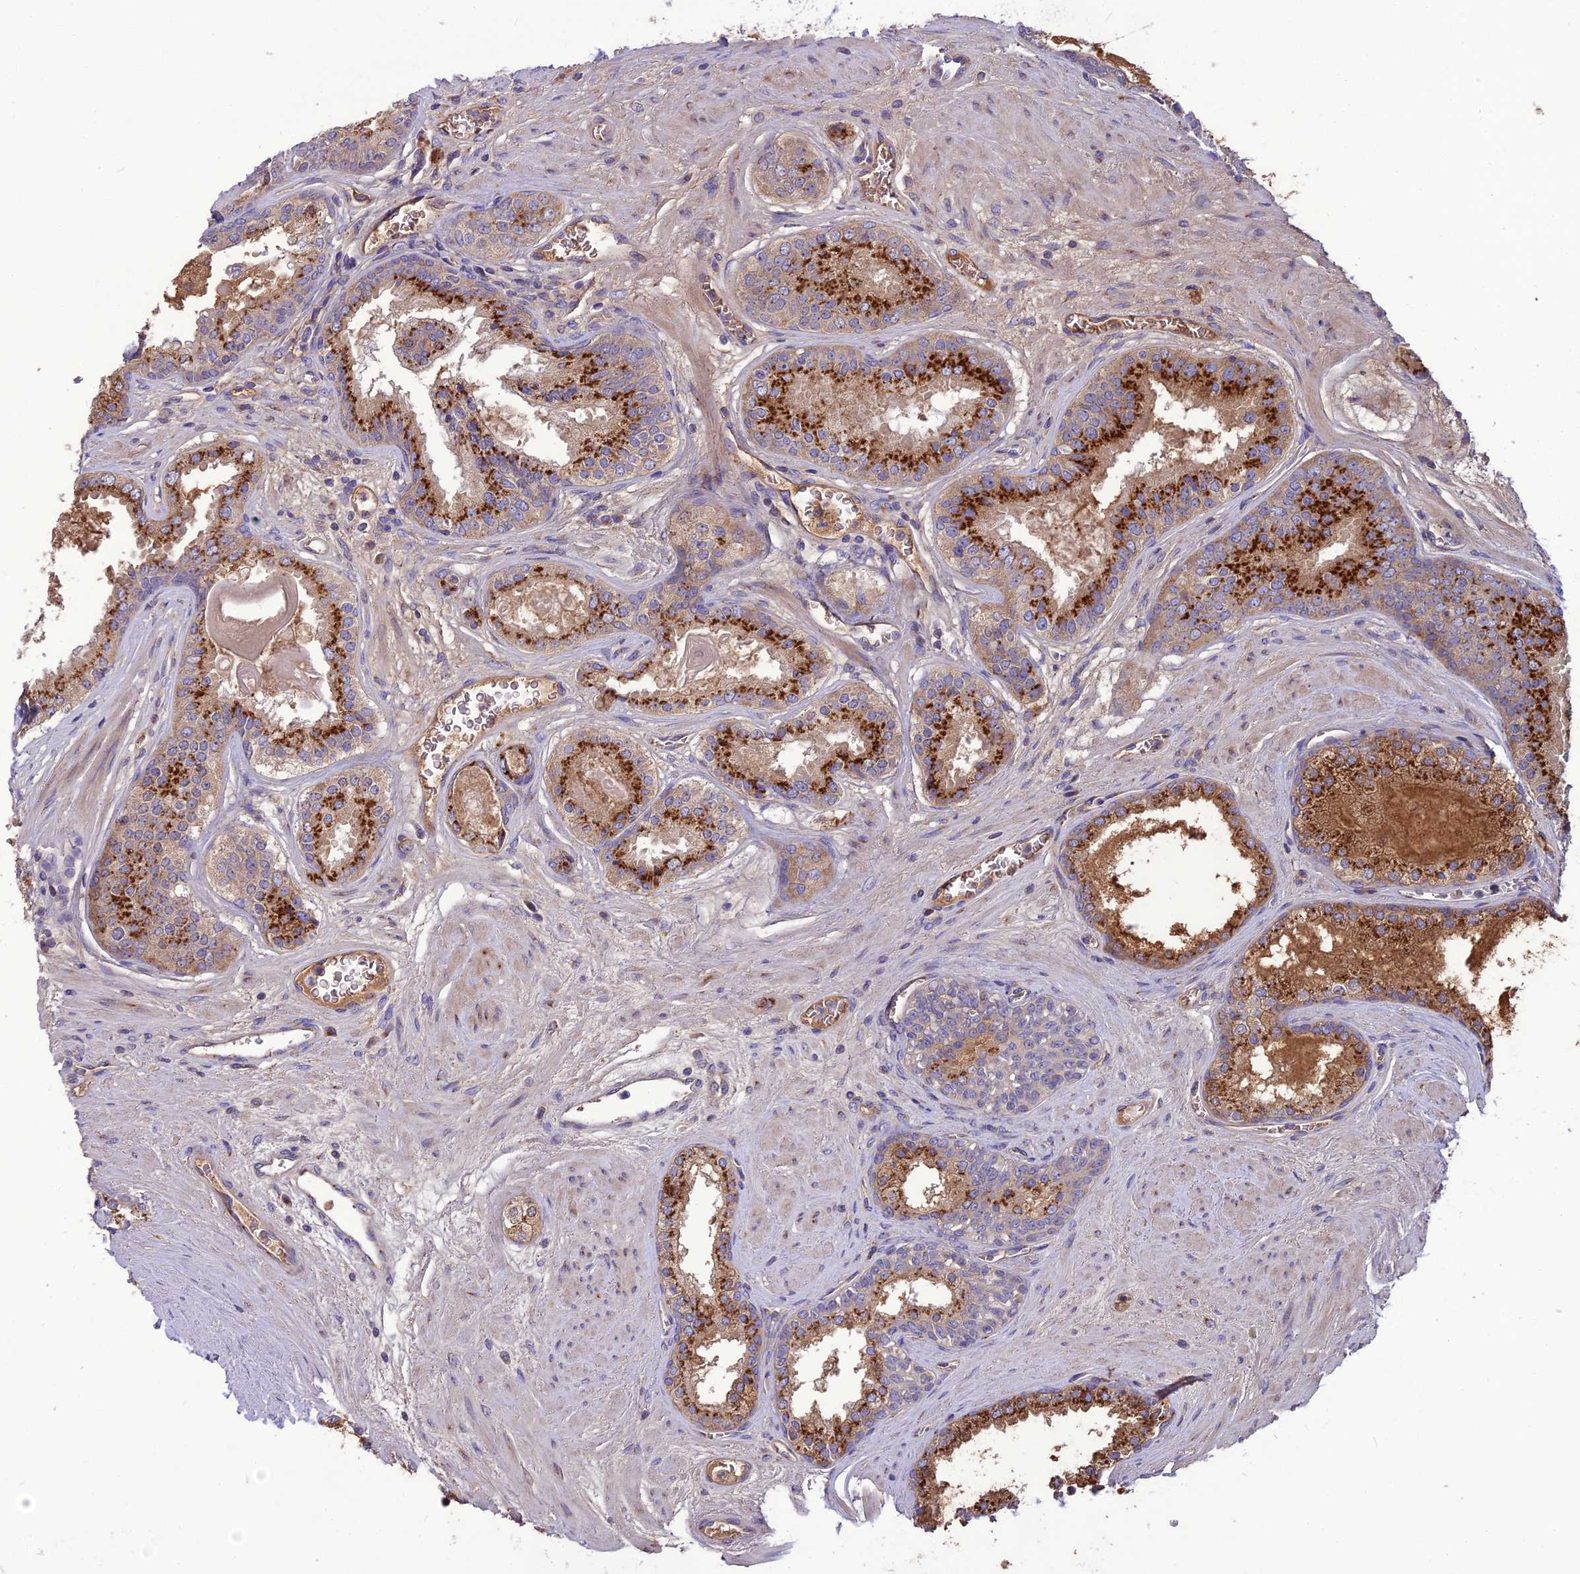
{"staining": {"intensity": "strong", "quantity": "25%-75%", "location": "cytoplasmic/membranous"}, "tissue": "prostate cancer", "cell_type": "Tumor cells", "image_type": "cancer", "snomed": [{"axis": "morphology", "description": "Adenocarcinoma, High grade"}, {"axis": "topography", "description": "Prostate"}], "caption": "Prostate cancer stained for a protein (brown) displays strong cytoplasmic/membranous positive positivity in approximately 25%-75% of tumor cells.", "gene": "SPRYD7", "patient": {"sex": "male", "age": 67}}